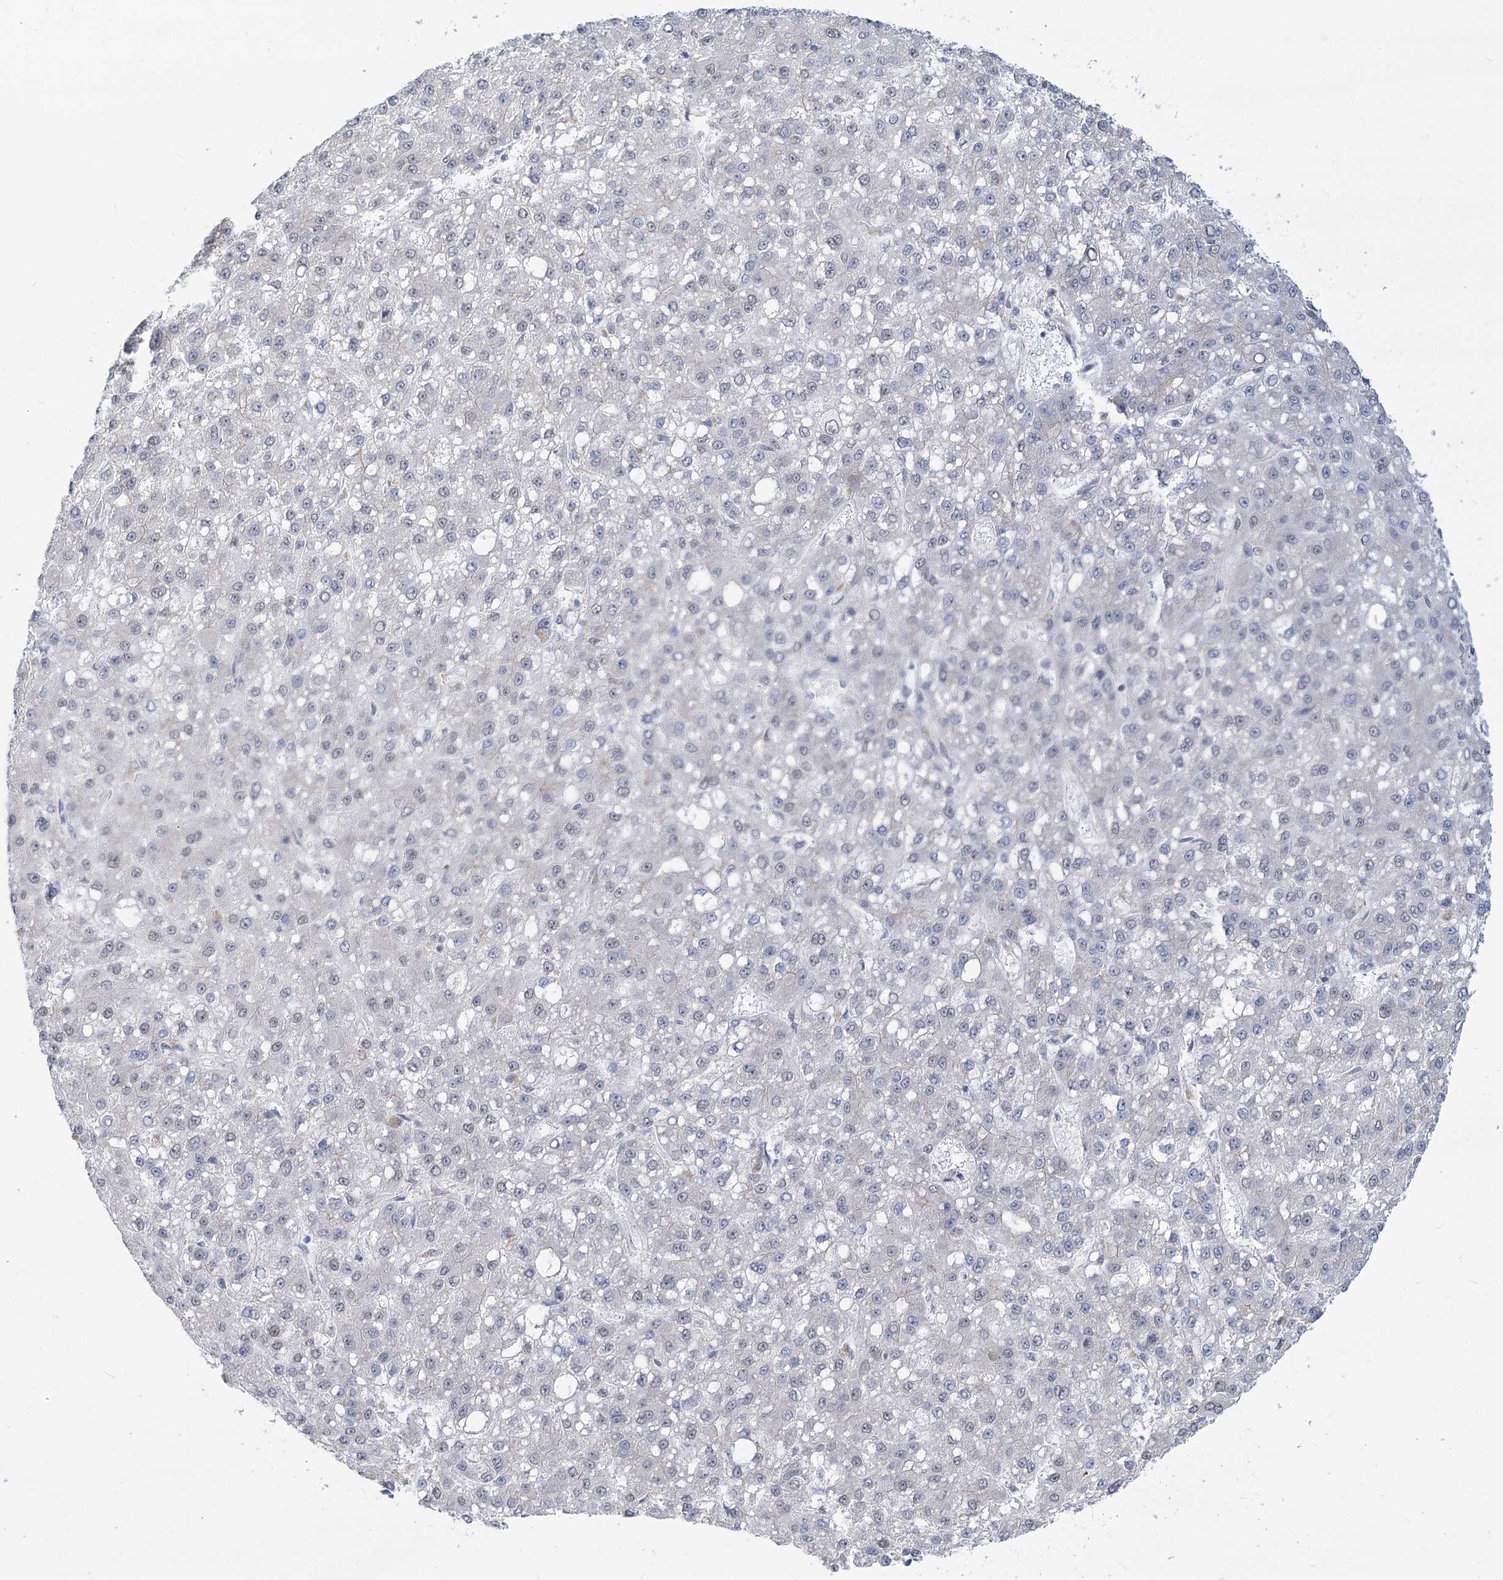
{"staining": {"intensity": "negative", "quantity": "none", "location": "none"}, "tissue": "liver cancer", "cell_type": "Tumor cells", "image_type": "cancer", "snomed": [{"axis": "morphology", "description": "Carcinoma, Hepatocellular, NOS"}, {"axis": "topography", "description": "Liver"}], "caption": "DAB (3,3'-diaminobenzidine) immunohistochemical staining of human liver cancer (hepatocellular carcinoma) displays no significant expression in tumor cells. (DAB (3,3'-diaminobenzidine) immunohistochemistry (IHC), high magnification).", "gene": "ARSI", "patient": {"sex": "male", "age": 67}}